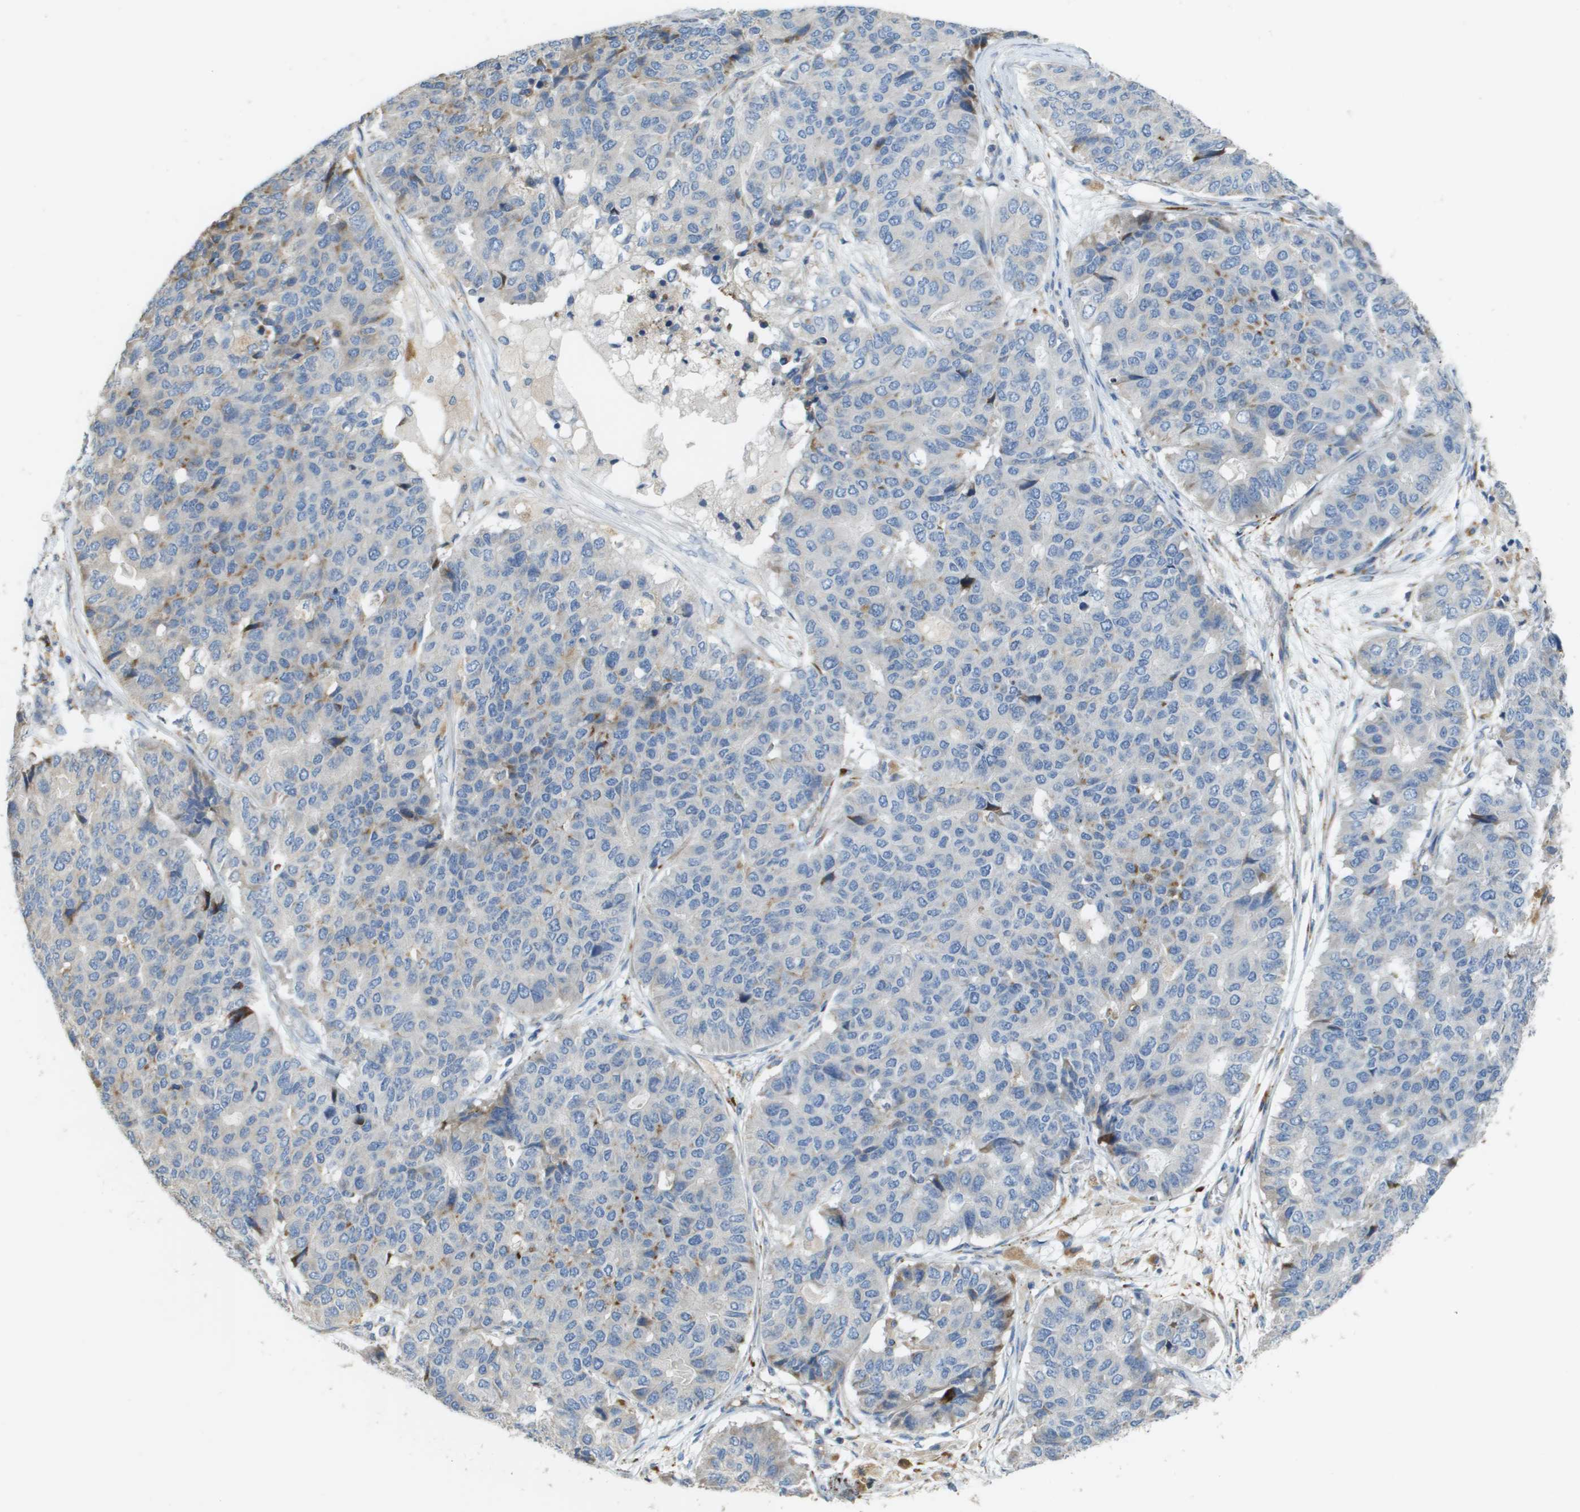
{"staining": {"intensity": "moderate", "quantity": "<25%", "location": "cytoplasmic/membranous"}, "tissue": "pancreatic cancer", "cell_type": "Tumor cells", "image_type": "cancer", "snomed": [{"axis": "morphology", "description": "Adenocarcinoma, NOS"}, {"axis": "topography", "description": "Pancreas"}], "caption": "Pancreatic adenocarcinoma stained with a protein marker displays moderate staining in tumor cells.", "gene": "CASP10", "patient": {"sex": "male", "age": 50}}